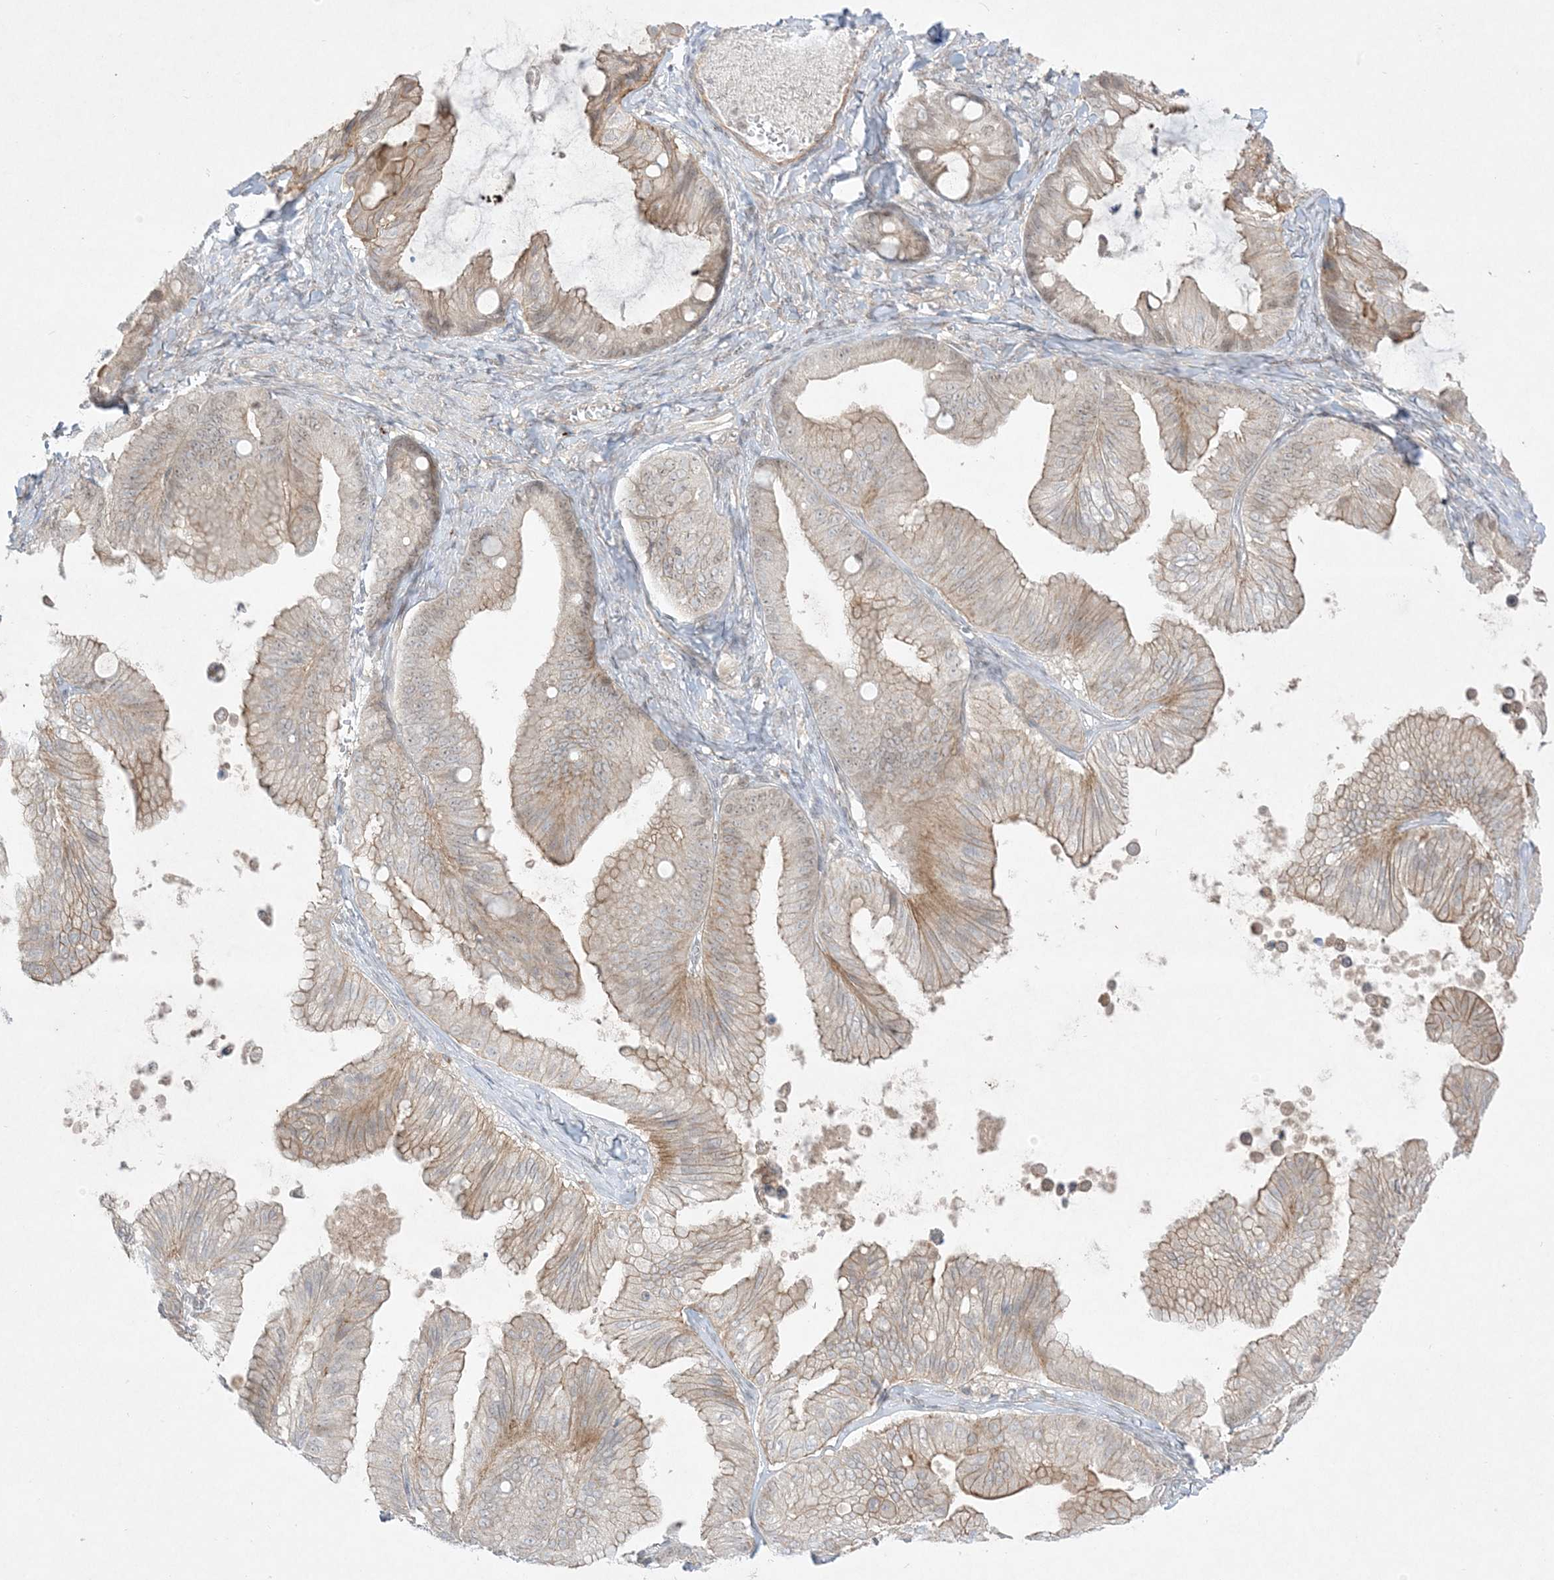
{"staining": {"intensity": "moderate", "quantity": ">75%", "location": "cytoplasmic/membranous"}, "tissue": "ovarian cancer", "cell_type": "Tumor cells", "image_type": "cancer", "snomed": [{"axis": "morphology", "description": "Cystadenocarcinoma, mucinous, NOS"}, {"axis": "topography", "description": "Ovary"}], "caption": "DAB immunohistochemical staining of ovarian mucinous cystadenocarcinoma displays moderate cytoplasmic/membranous protein expression in approximately >75% of tumor cells. (brown staining indicates protein expression, while blue staining denotes nuclei).", "gene": "PTK6", "patient": {"sex": "female", "age": 71}}